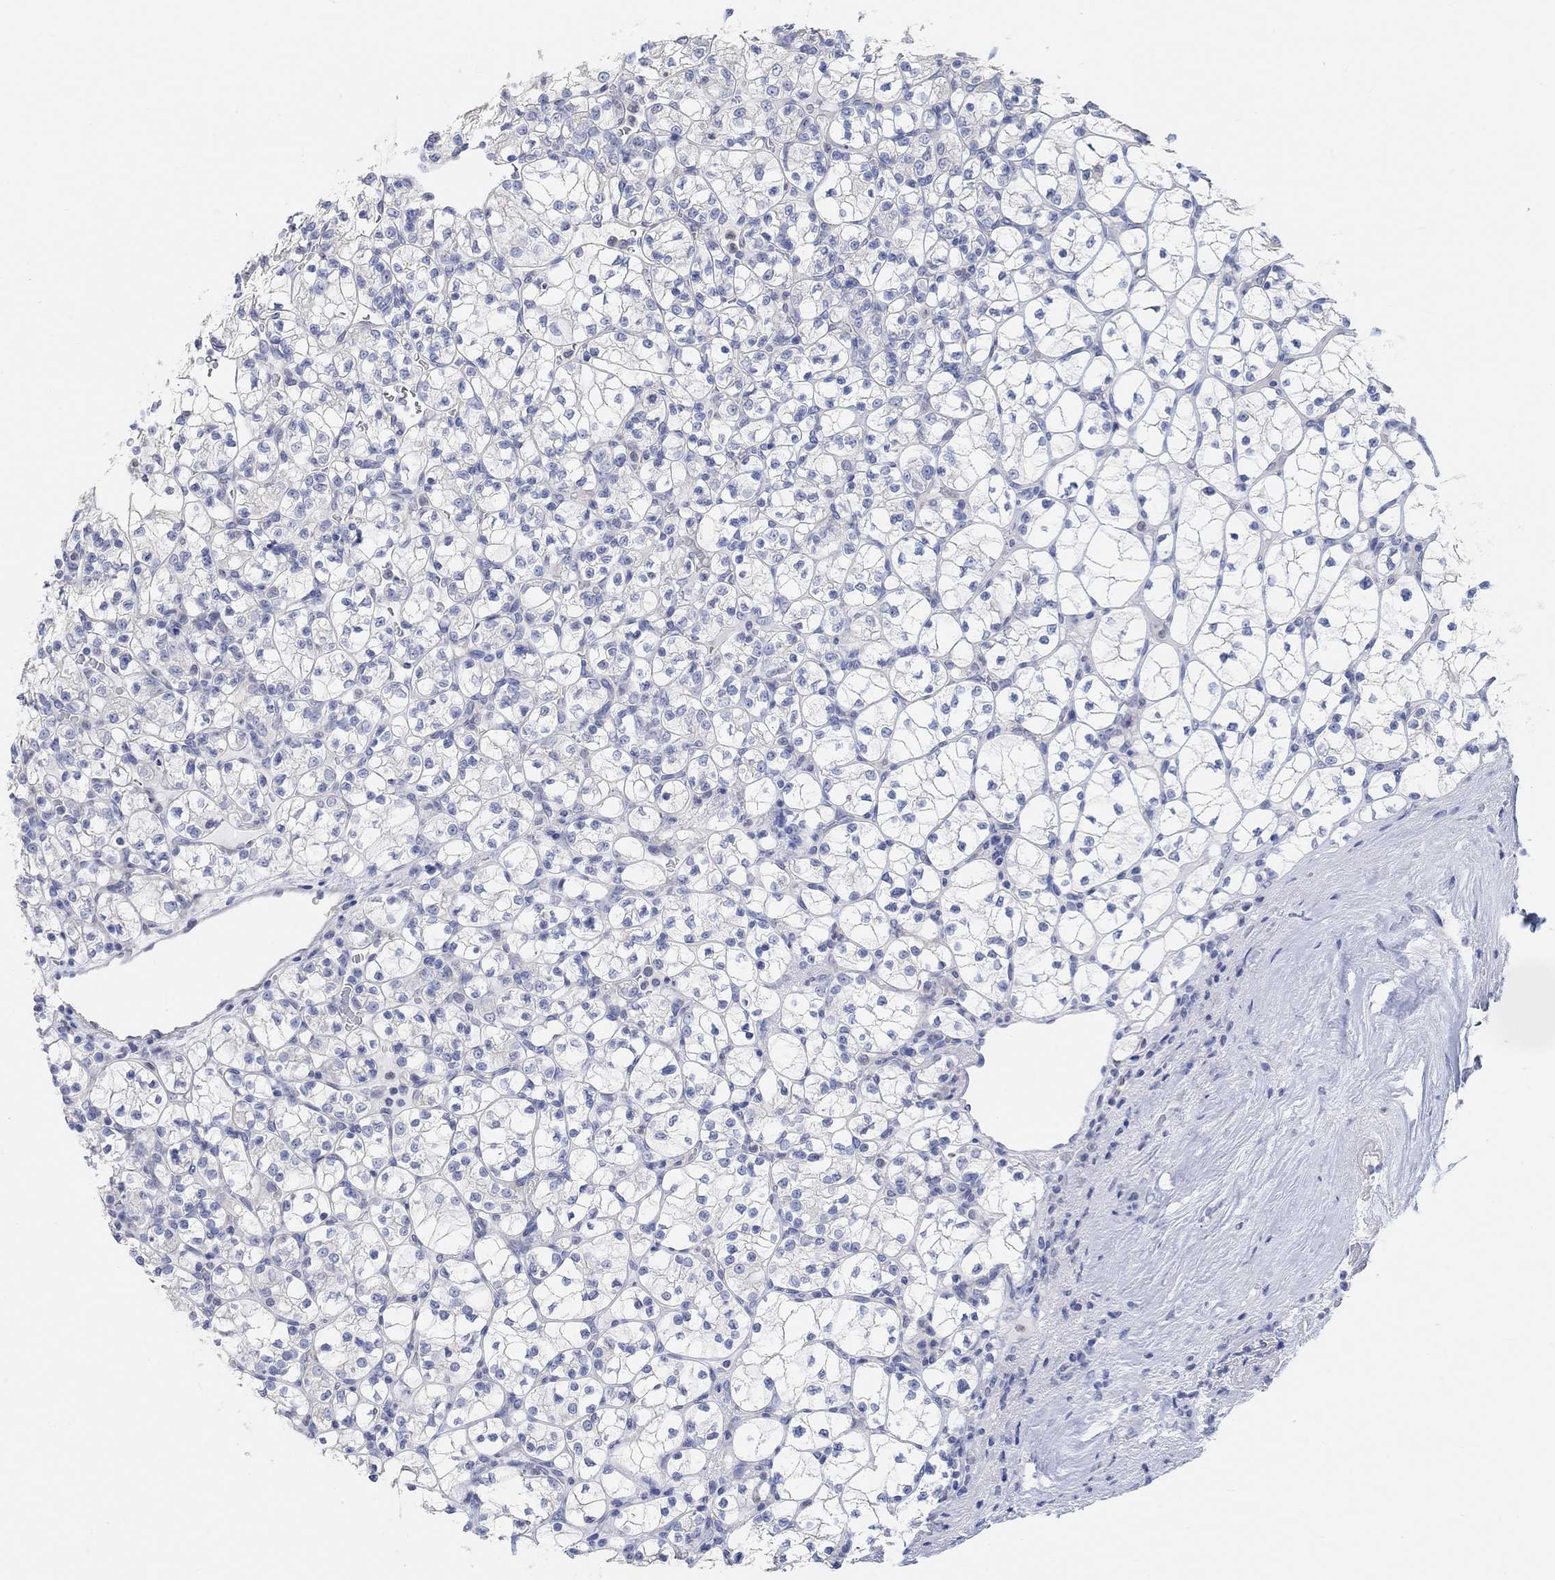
{"staining": {"intensity": "negative", "quantity": "none", "location": "none"}, "tissue": "renal cancer", "cell_type": "Tumor cells", "image_type": "cancer", "snomed": [{"axis": "morphology", "description": "Adenocarcinoma, NOS"}, {"axis": "topography", "description": "Kidney"}], "caption": "Immunohistochemistry (IHC) micrograph of renal cancer stained for a protein (brown), which exhibits no expression in tumor cells.", "gene": "NLRP14", "patient": {"sex": "female", "age": 89}}